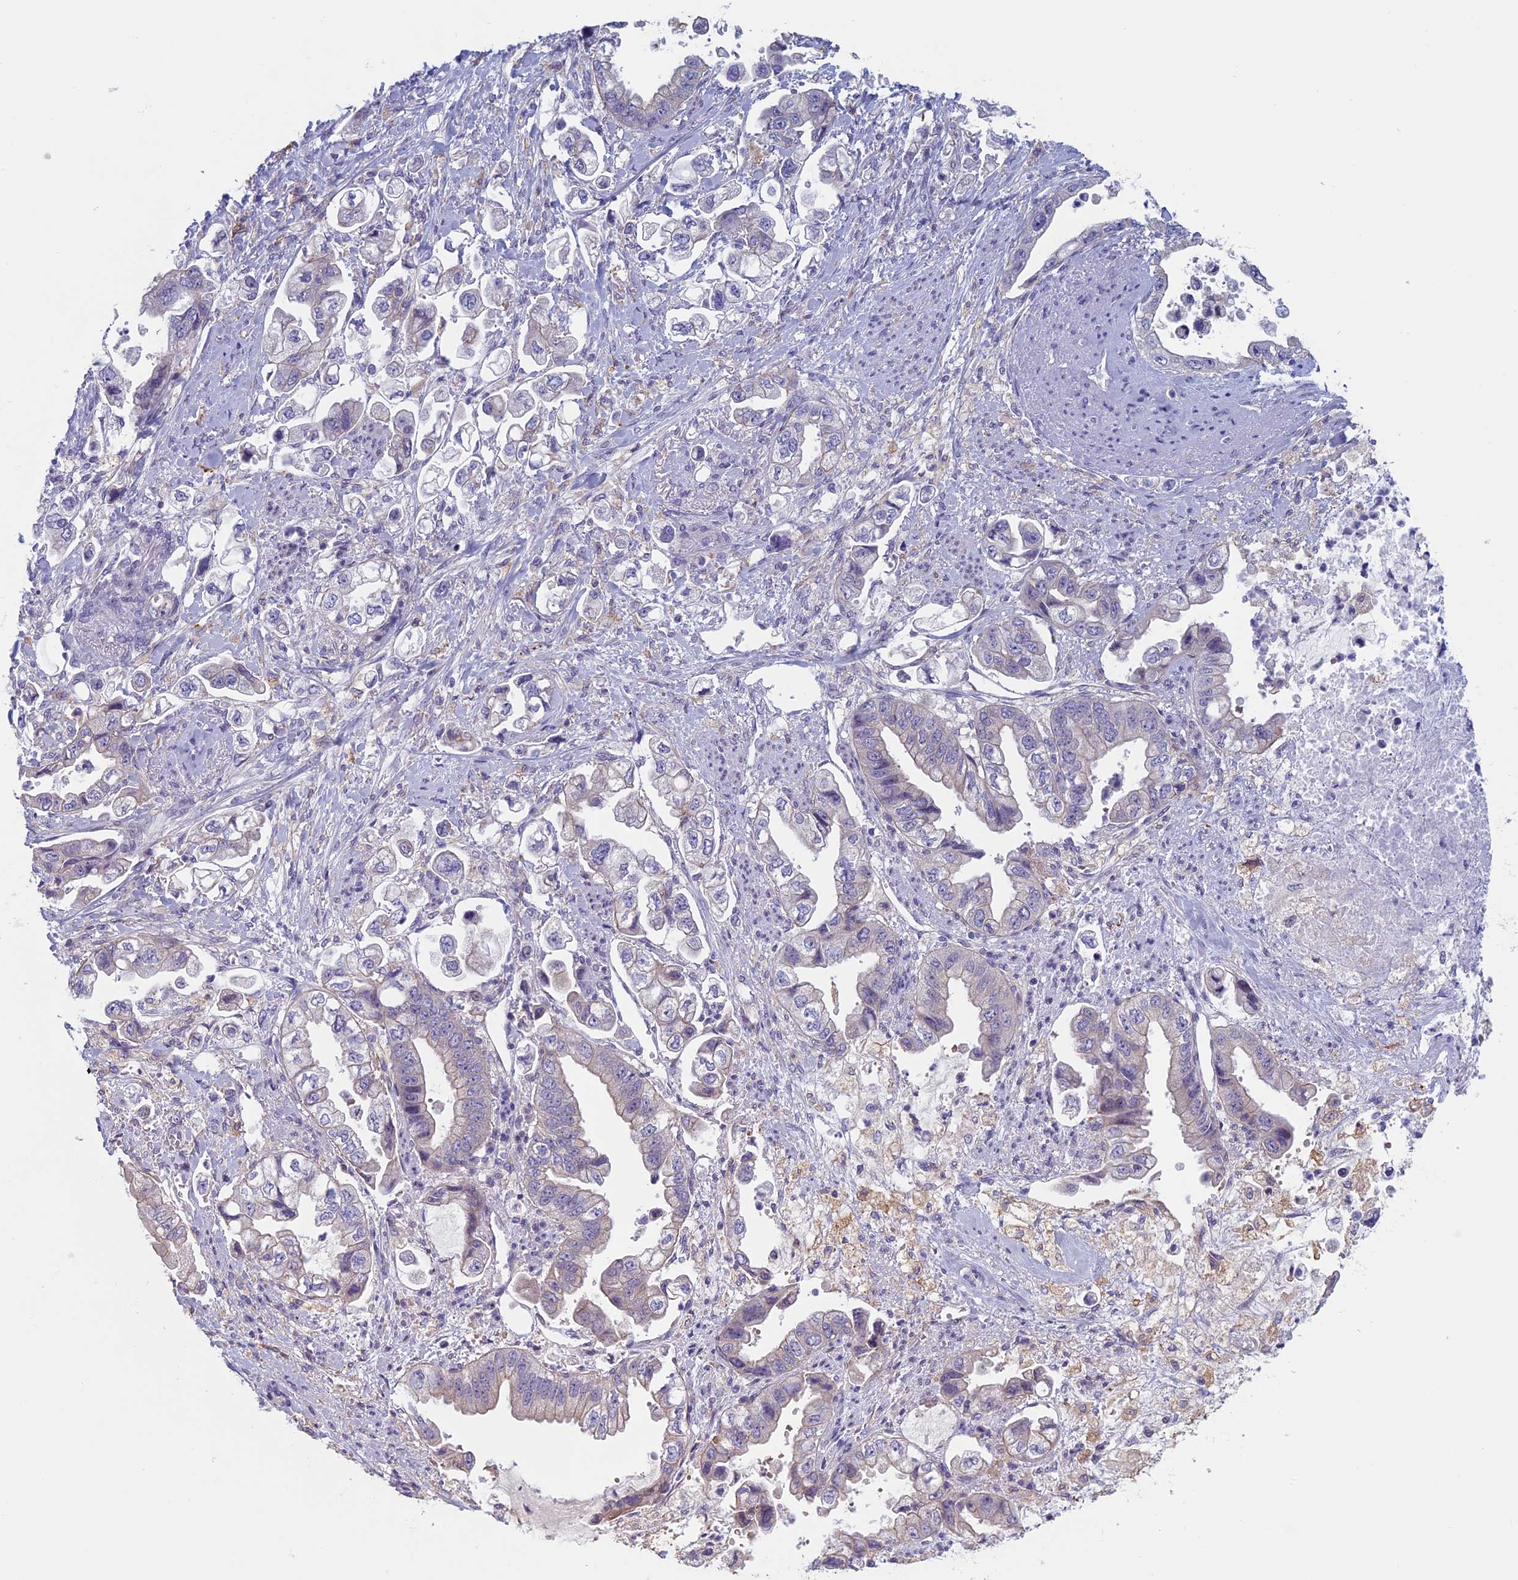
{"staining": {"intensity": "negative", "quantity": "none", "location": "none"}, "tissue": "stomach cancer", "cell_type": "Tumor cells", "image_type": "cancer", "snomed": [{"axis": "morphology", "description": "Adenocarcinoma, NOS"}, {"axis": "topography", "description": "Stomach"}], "caption": "IHC micrograph of neoplastic tissue: stomach cancer (adenocarcinoma) stained with DAB shows no significant protein expression in tumor cells.", "gene": "CNOT6L", "patient": {"sex": "male", "age": 62}}